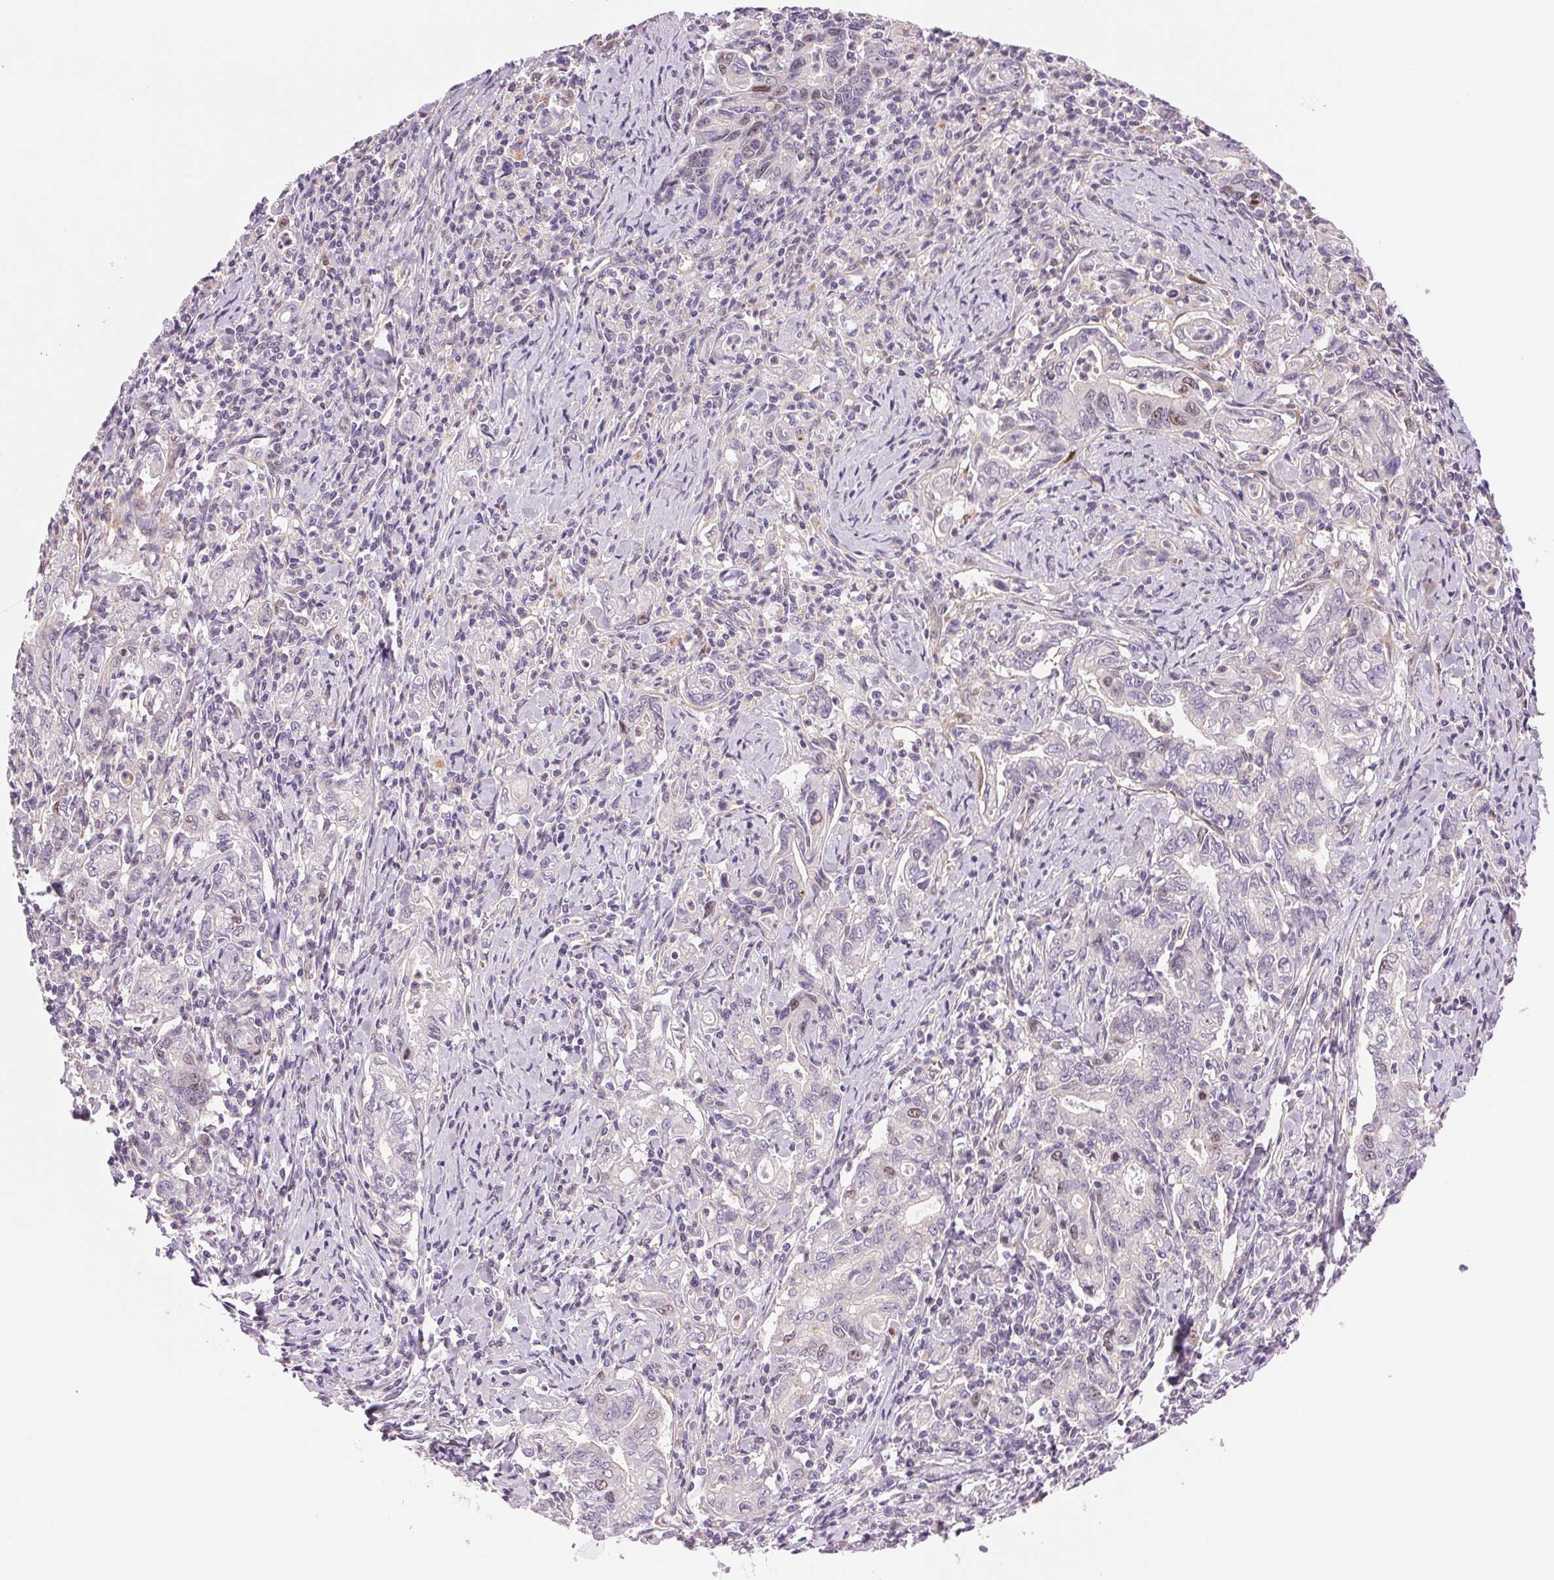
{"staining": {"intensity": "negative", "quantity": "none", "location": "none"}, "tissue": "stomach cancer", "cell_type": "Tumor cells", "image_type": "cancer", "snomed": [{"axis": "morphology", "description": "Adenocarcinoma, NOS"}, {"axis": "topography", "description": "Stomach, upper"}], "caption": "This micrograph is of stomach cancer (adenocarcinoma) stained with immunohistochemistry (IHC) to label a protein in brown with the nuclei are counter-stained blue. There is no staining in tumor cells. Brightfield microscopy of immunohistochemistry stained with DAB (brown) and hematoxylin (blue), captured at high magnification.", "gene": "SMTN", "patient": {"sex": "female", "age": 79}}